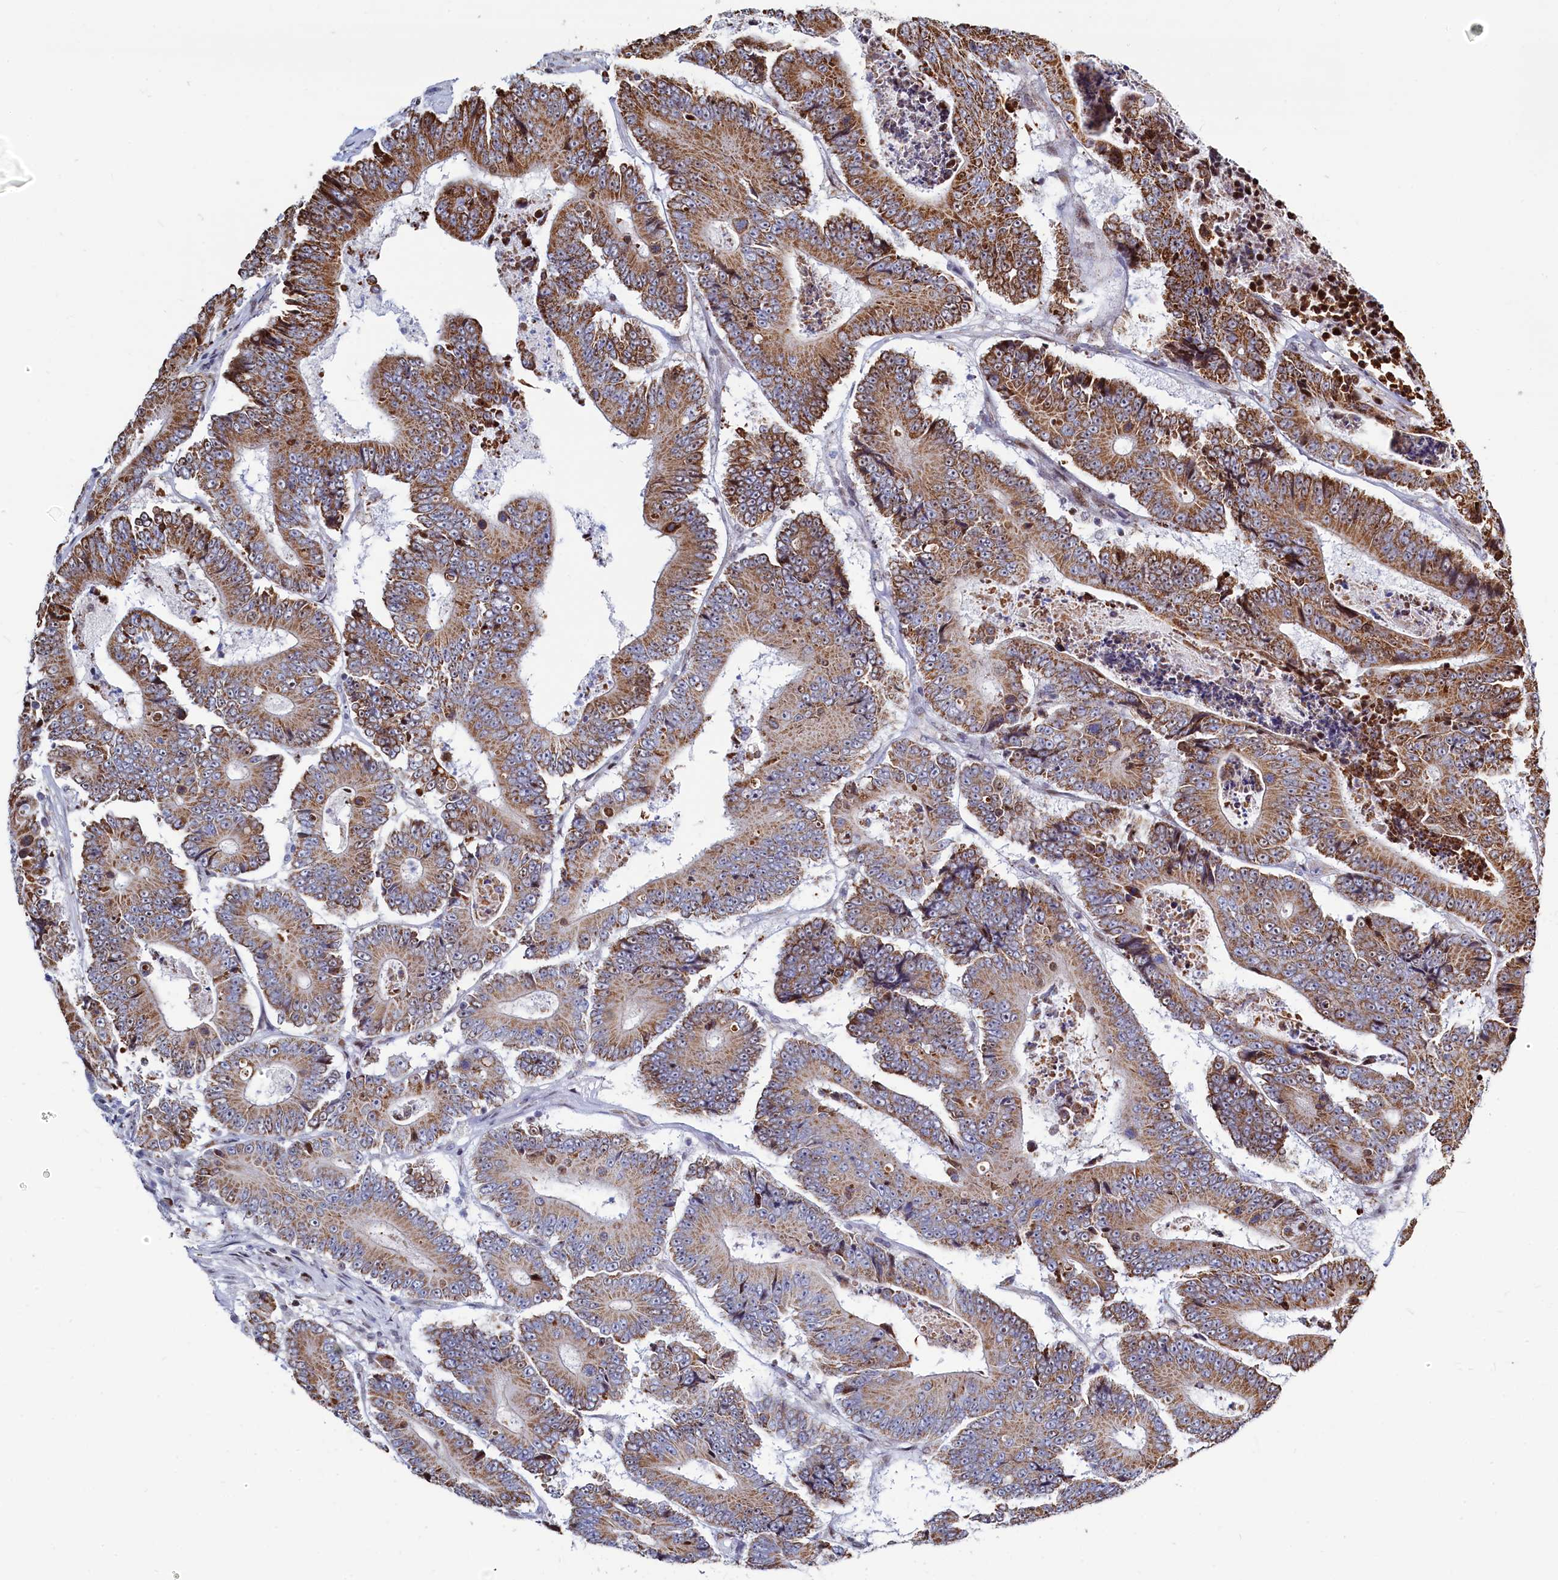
{"staining": {"intensity": "moderate", "quantity": ">75%", "location": "cytoplasmic/membranous"}, "tissue": "colorectal cancer", "cell_type": "Tumor cells", "image_type": "cancer", "snomed": [{"axis": "morphology", "description": "Adenocarcinoma, NOS"}, {"axis": "topography", "description": "Colon"}], "caption": "Human colorectal cancer (adenocarcinoma) stained with a protein marker reveals moderate staining in tumor cells.", "gene": "HDGFL3", "patient": {"sex": "male", "age": 83}}